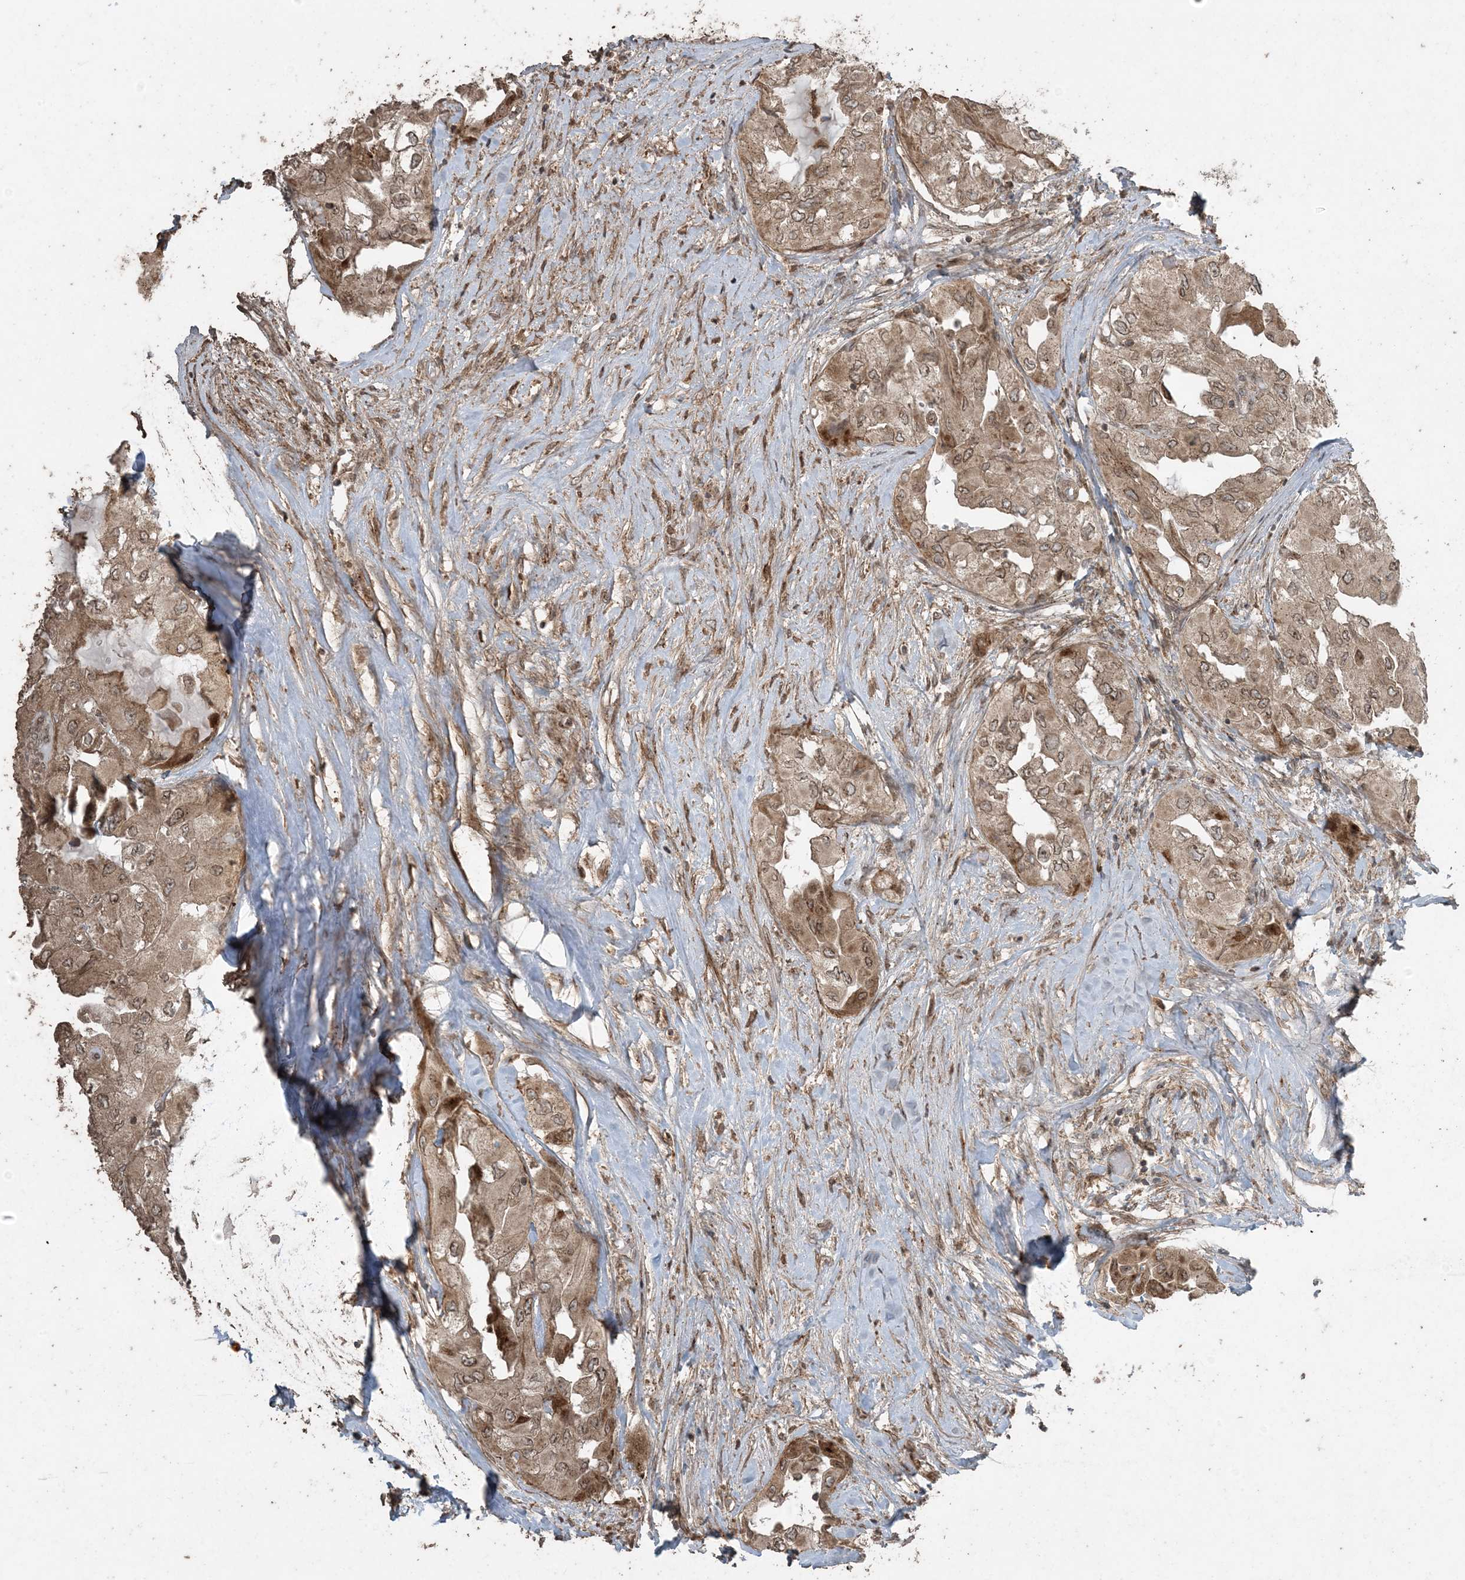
{"staining": {"intensity": "moderate", "quantity": ">75%", "location": "cytoplasmic/membranous,nuclear"}, "tissue": "thyroid cancer", "cell_type": "Tumor cells", "image_type": "cancer", "snomed": [{"axis": "morphology", "description": "Papillary adenocarcinoma, NOS"}, {"axis": "topography", "description": "Thyroid gland"}], "caption": "This micrograph shows thyroid papillary adenocarcinoma stained with immunohistochemistry to label a protein in brown. The cytoplasmic/membranous and nuclear of tumor cells show moderate positivity for the protein. Nuclei are counter-stained blue.", "gene": "DDX19B", "patient": {"sex": "female", "age": 59}}